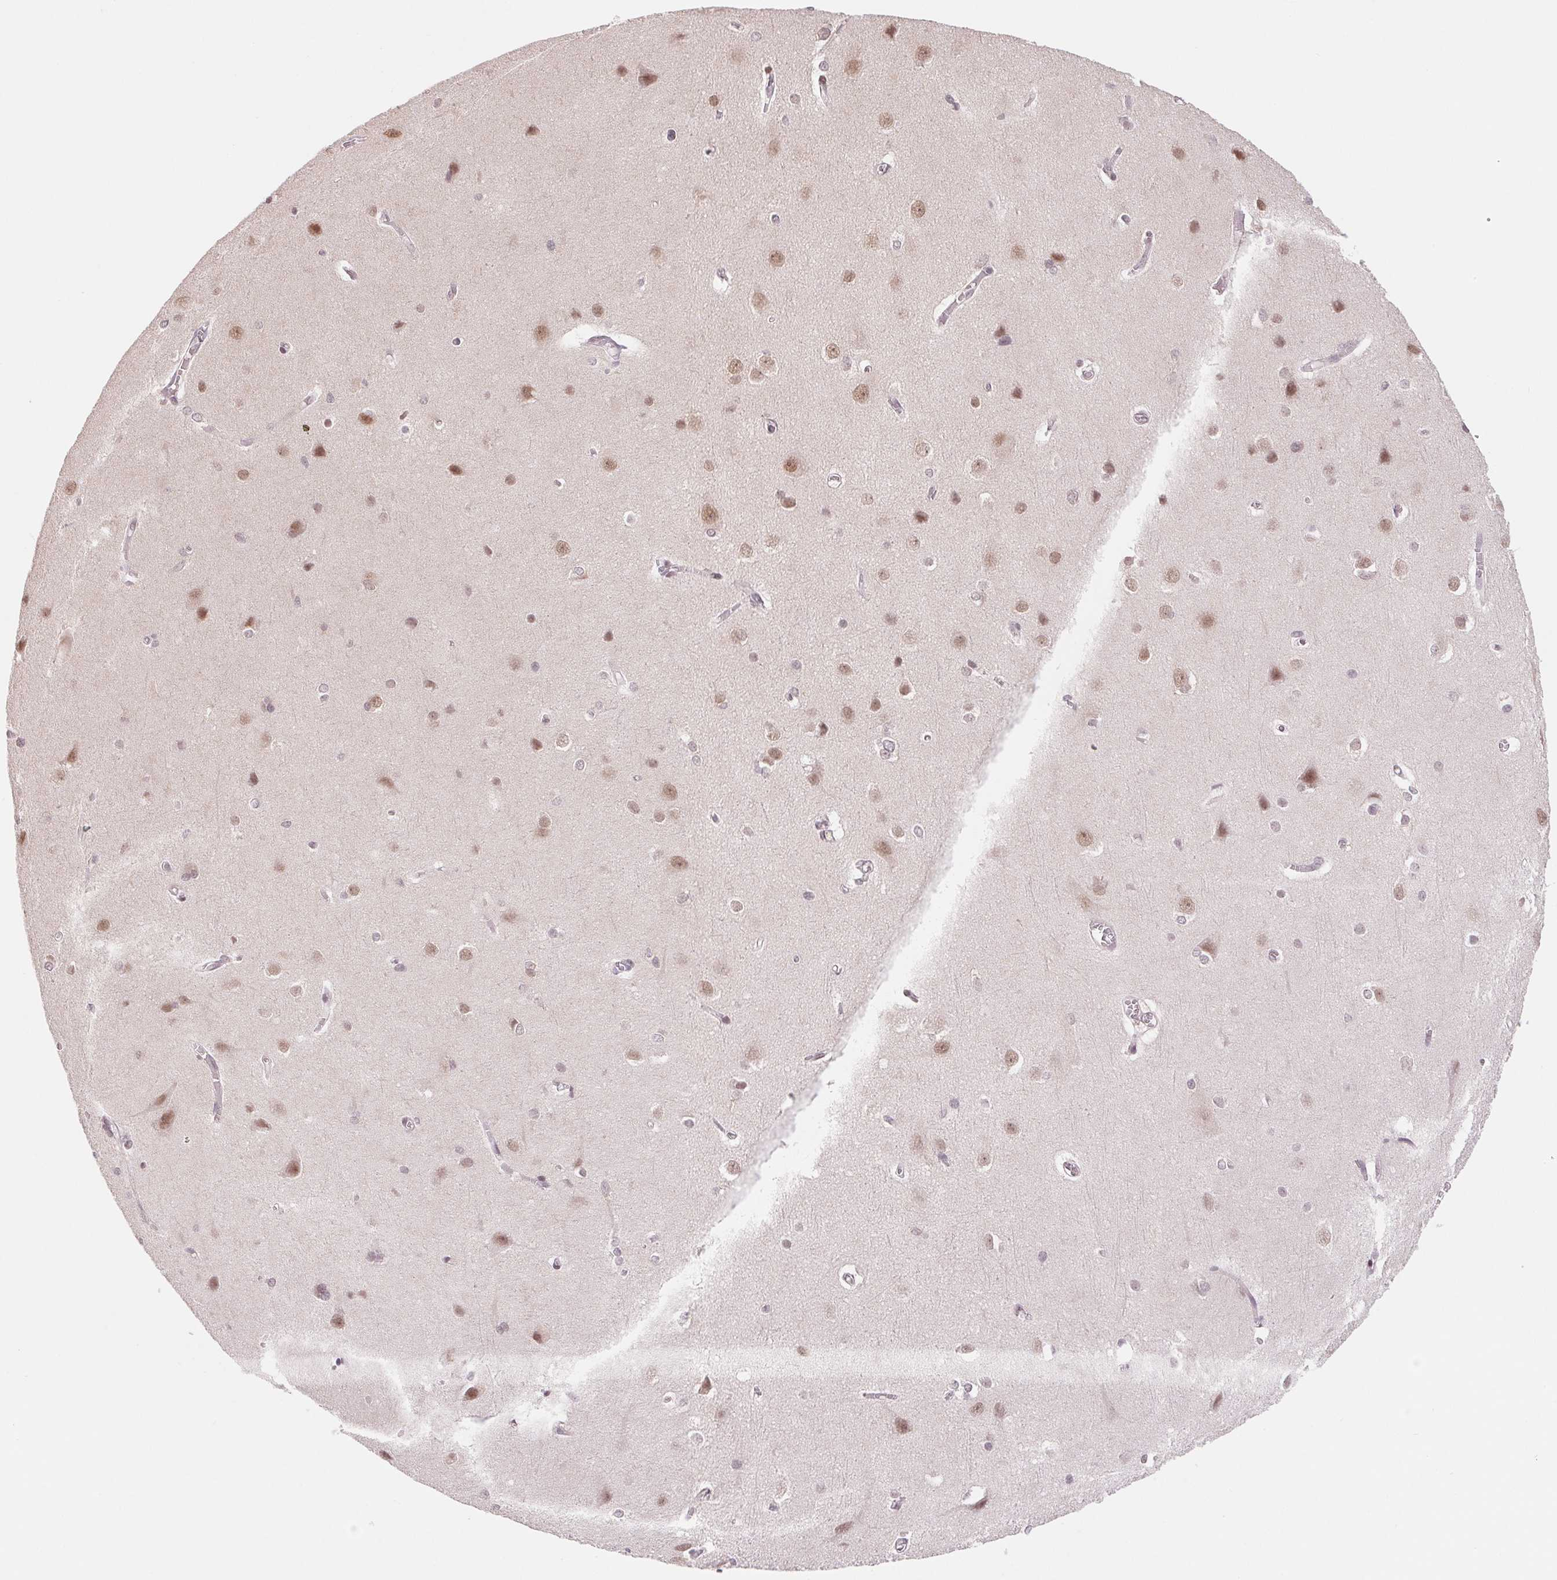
{"staining": {"intensity": "weak", "quantity": "25%-75%", "location": "cytoplasmic/membranous,nuclear"}, "tissue": "cerebral cortex", "cell_type": "Endothelial cells", "image_type": "normal", "snomed": [{"axis": "morphology", "description": "Normal tissue, NOS"}, {"axis": "topography", "description": "Cerebral cortex"}], "caption": "Protein staining by immunohistochemistry reveals weak cytoplasmic/membranous,nuclear staining in approximately 25%-75% of endothelial cells in normal cerebral cortex. (Brightfield microscopy of DAB IHC at high magnification).", "gene": "DNAJB6", "patient": {"sex": "male", "age": 37}}